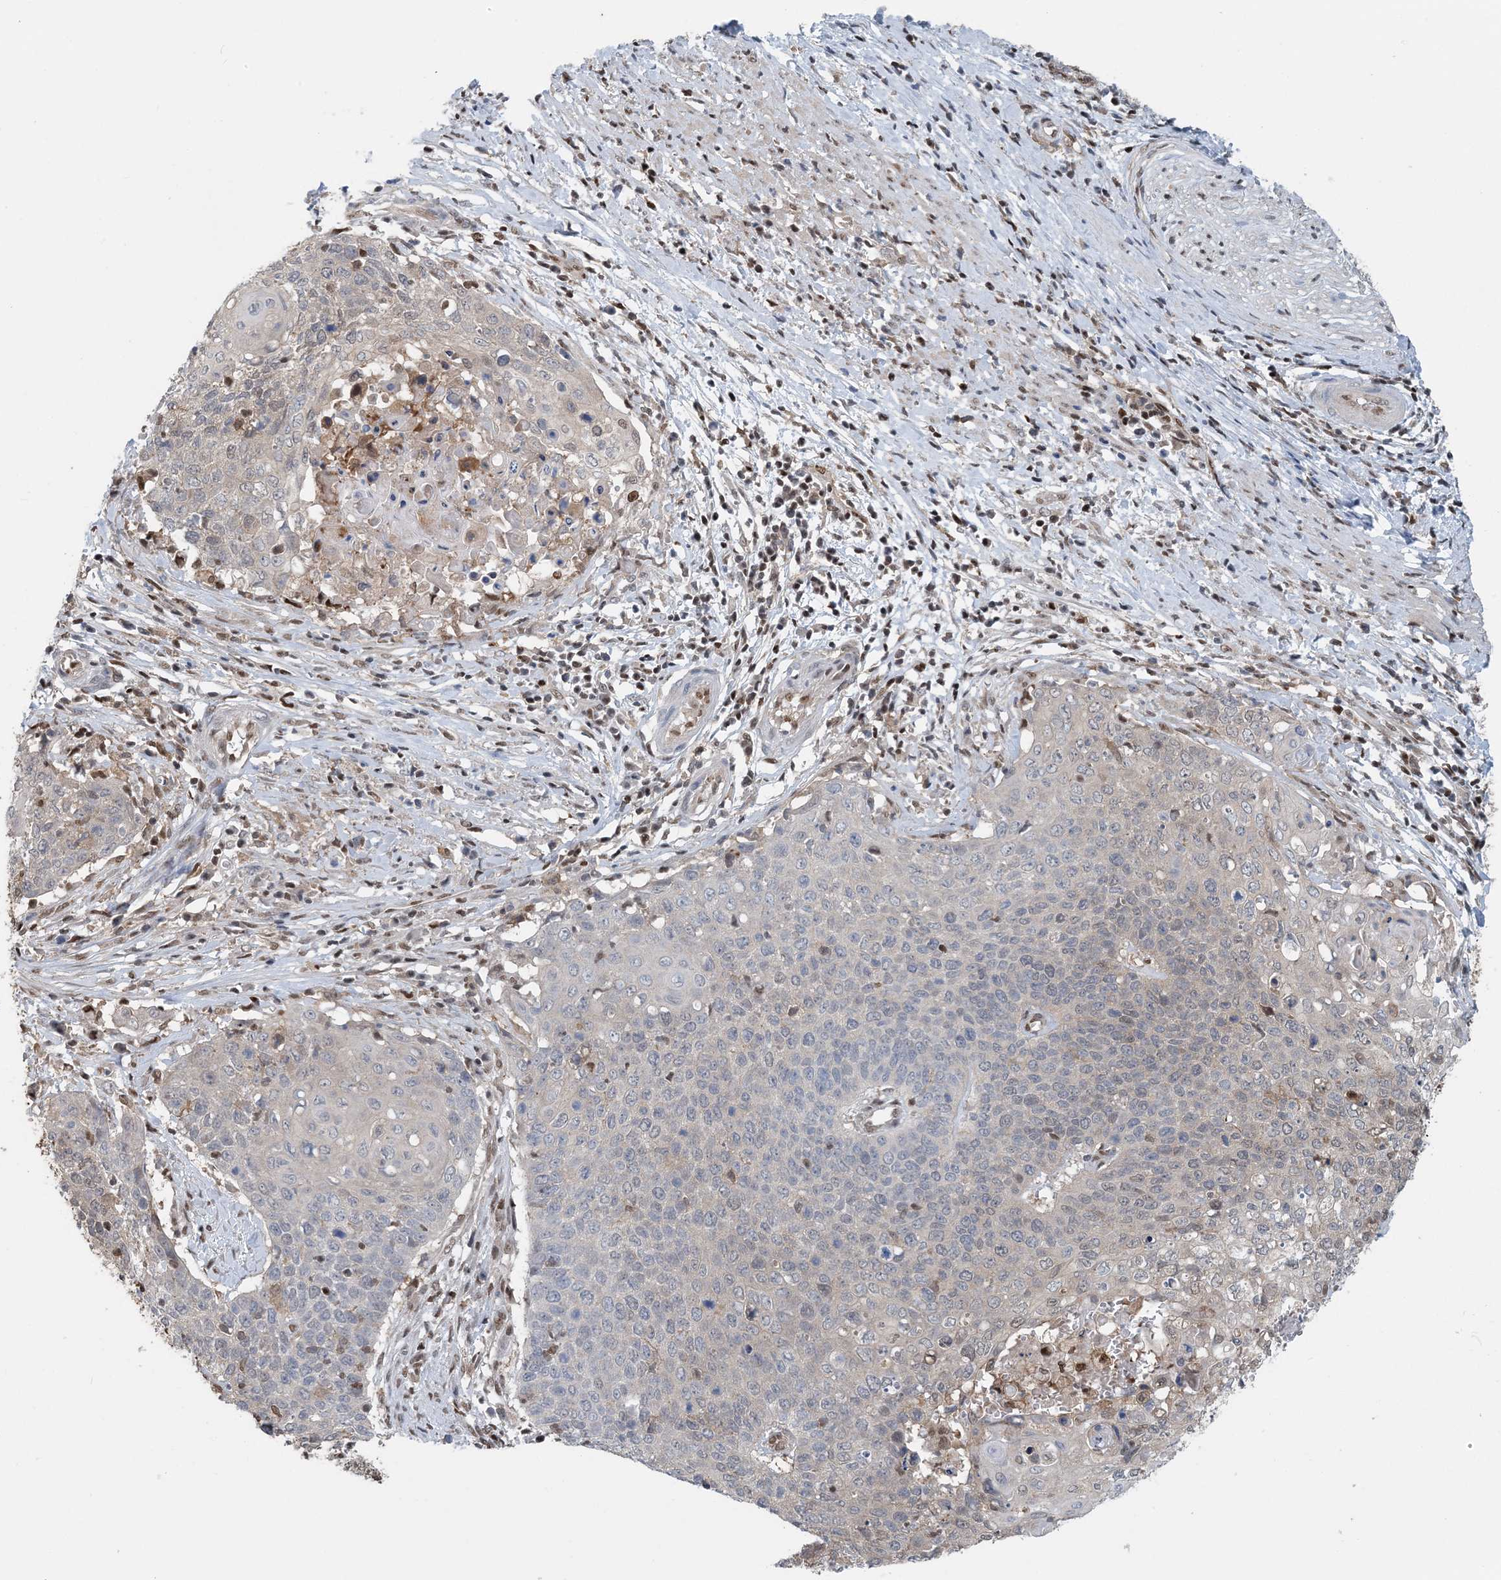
{"staining": {"intensity": "negative", "quantity": "none", "location": "none"}, "tissue": "cervical cancer", "cell_type": "Tumor cells", "image_type": "cancer", "snomed": [{"axis": "morphology", "description": "Squamous cell carcinoma, NOS"}, {"axis": "topography", "description": "Cervix"}], "caption": "An IHC histopathology image of cervical squamous cell carcinoma is shown. There is no staining in tumor cells of cervical squamous cell carcinoma.", "gene": "HIKESHI", "patient": {"sex": "female", "age": 39}}